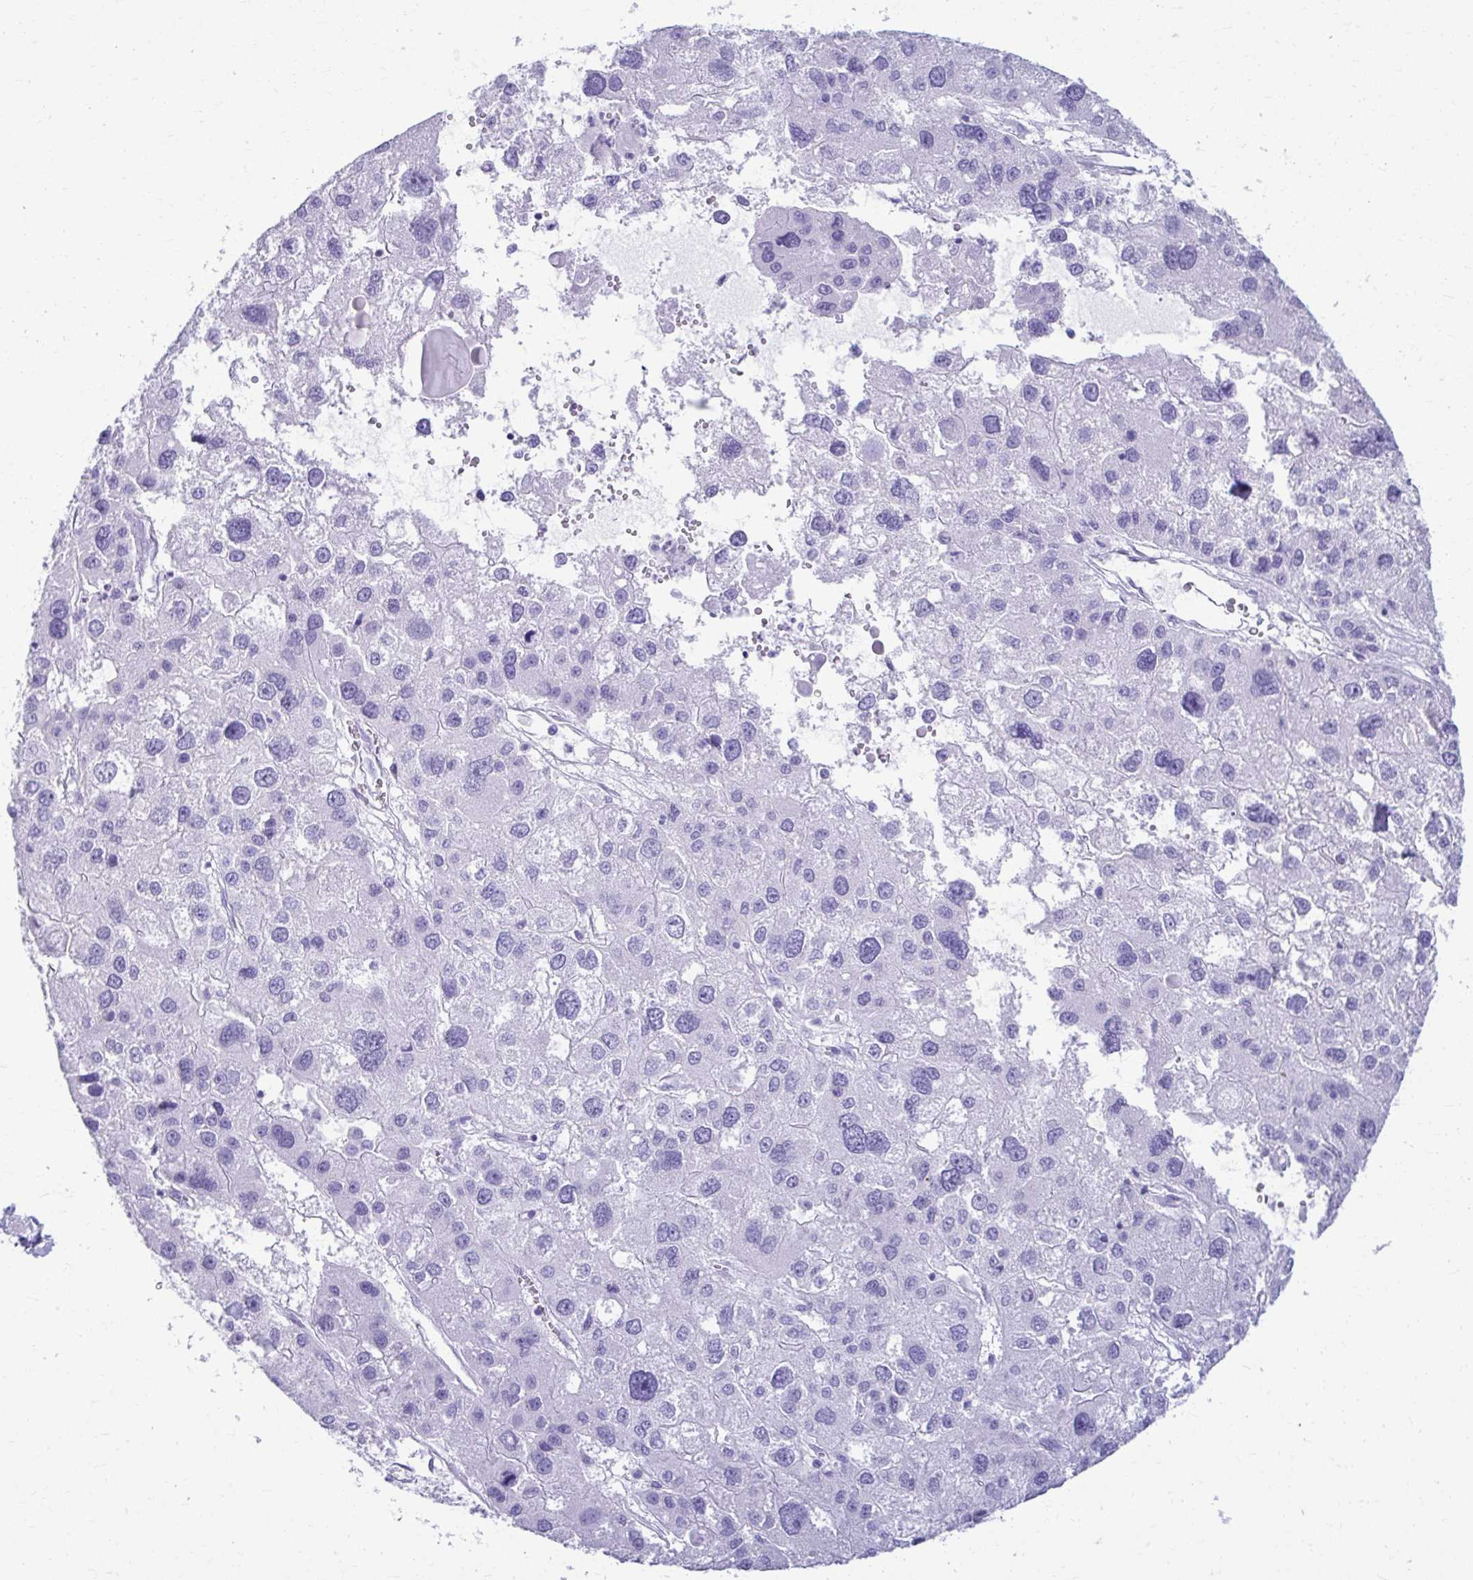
{"staining": {"intensity": "negative", "quantity": "none", "location": "none"}, "tissue": "liver cancer", "cell_type": "Tumor cells", "image_type": "cancer", "snomed": [{"axis": "morphology", "description": "Carcinoma, Hepatocellular, NOS"}, {"axis": "topography", "description": "Liver"}], "caption": "Tumor cells are negative for brown protein staining in liver hepatocellular carcinoma.", "gene": "ATP4B", "patient": {"sex": "male", "age": 73}}